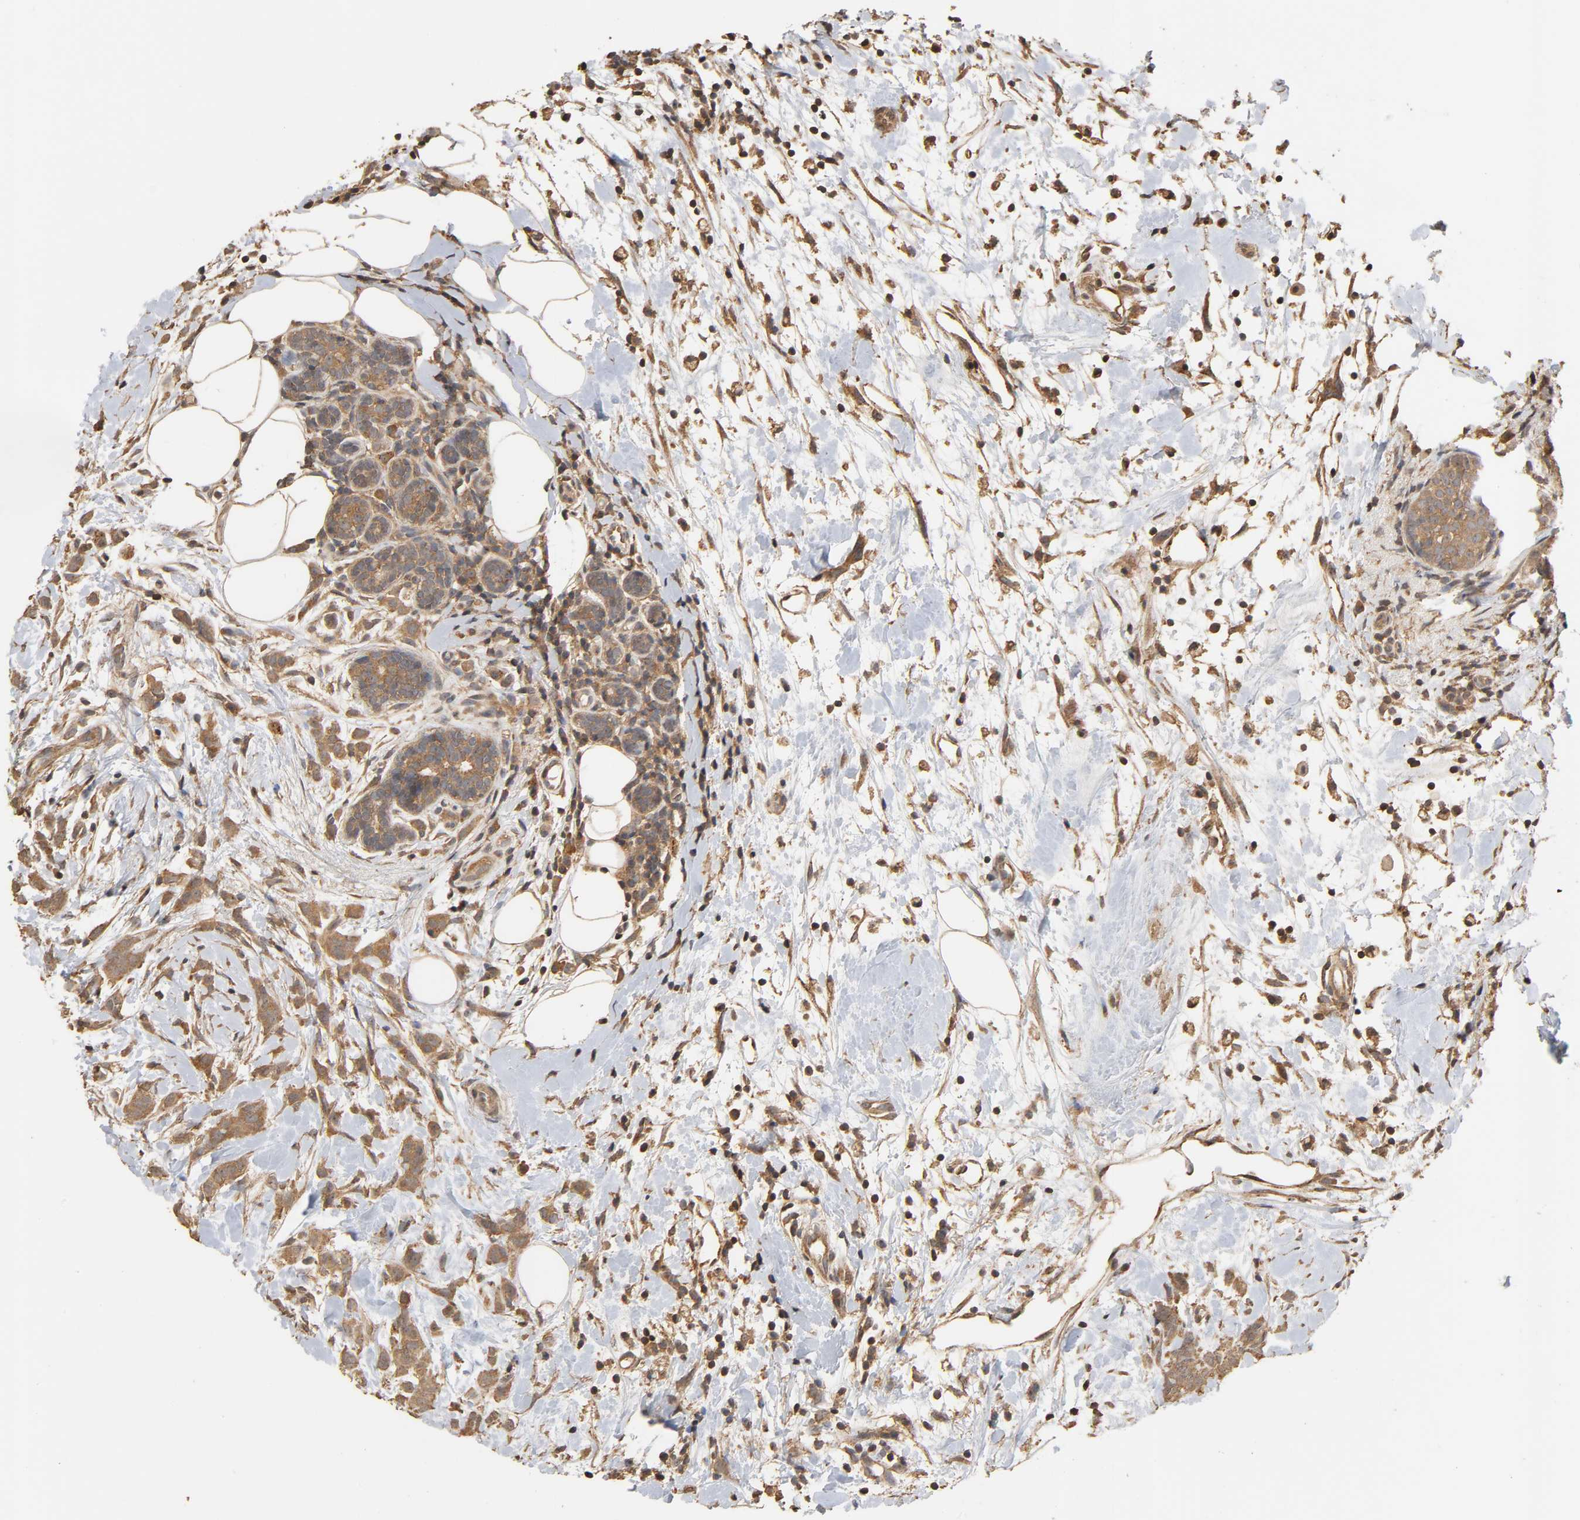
{"staining": {"intensity": "moderate", "quantity": ">75%", "location": "cytoplasmic/membranous"}, "tissue": "breast cancer", "cell_type": "Tumor cells", "image_type": "cancer", "snomed": [{"axis": "morphology", "description": "Lobular carcinoma, in situ"}, {"axis": "morphology", "description": "Lobular carcinoma"}, {"axis": "topography", "description": "Breast"}], "caption": "Human breast lobular carcinoma in situ stained with a protein marker reveals moderate staining in tumor cells.", "gene": "ARHGEF7", "patient": {"sex": "female", "age": 41}}